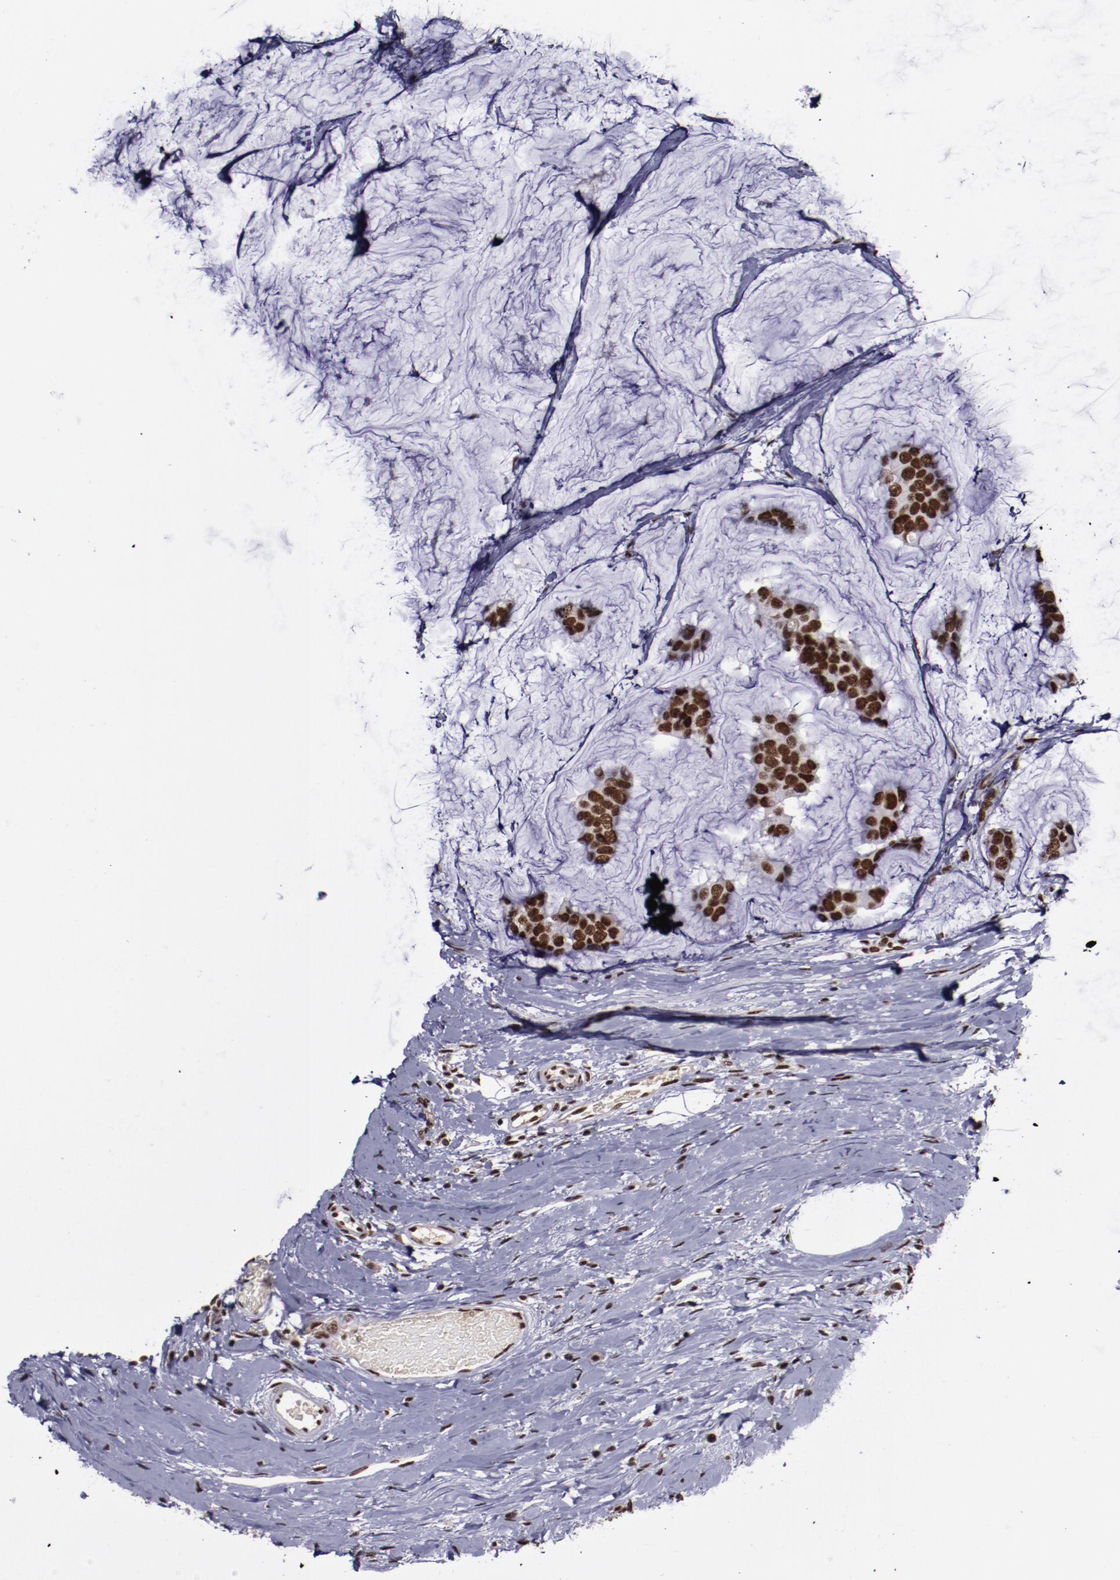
{"staining": {"intensity": "strong", "quantity": ">75%", "location": "nuclear"}, "tissue": "breast cancer", "cell_type": "Tumor cells", "image_type": "cancer", "snomed": [{"axis": "morphology", "description": "Normal tissue, NOS"}, {"axis": "morphology", "description": "Duct carcinoma"}, {"axis": "topography", "description": "Breast"}], "caption": "Breast cancer stained with a brown dye demonstrates strong nuclear positive staining in about >75% of tumor cells.", "gene": "ERH", "patient": {"sex": "female", "age": 50}}